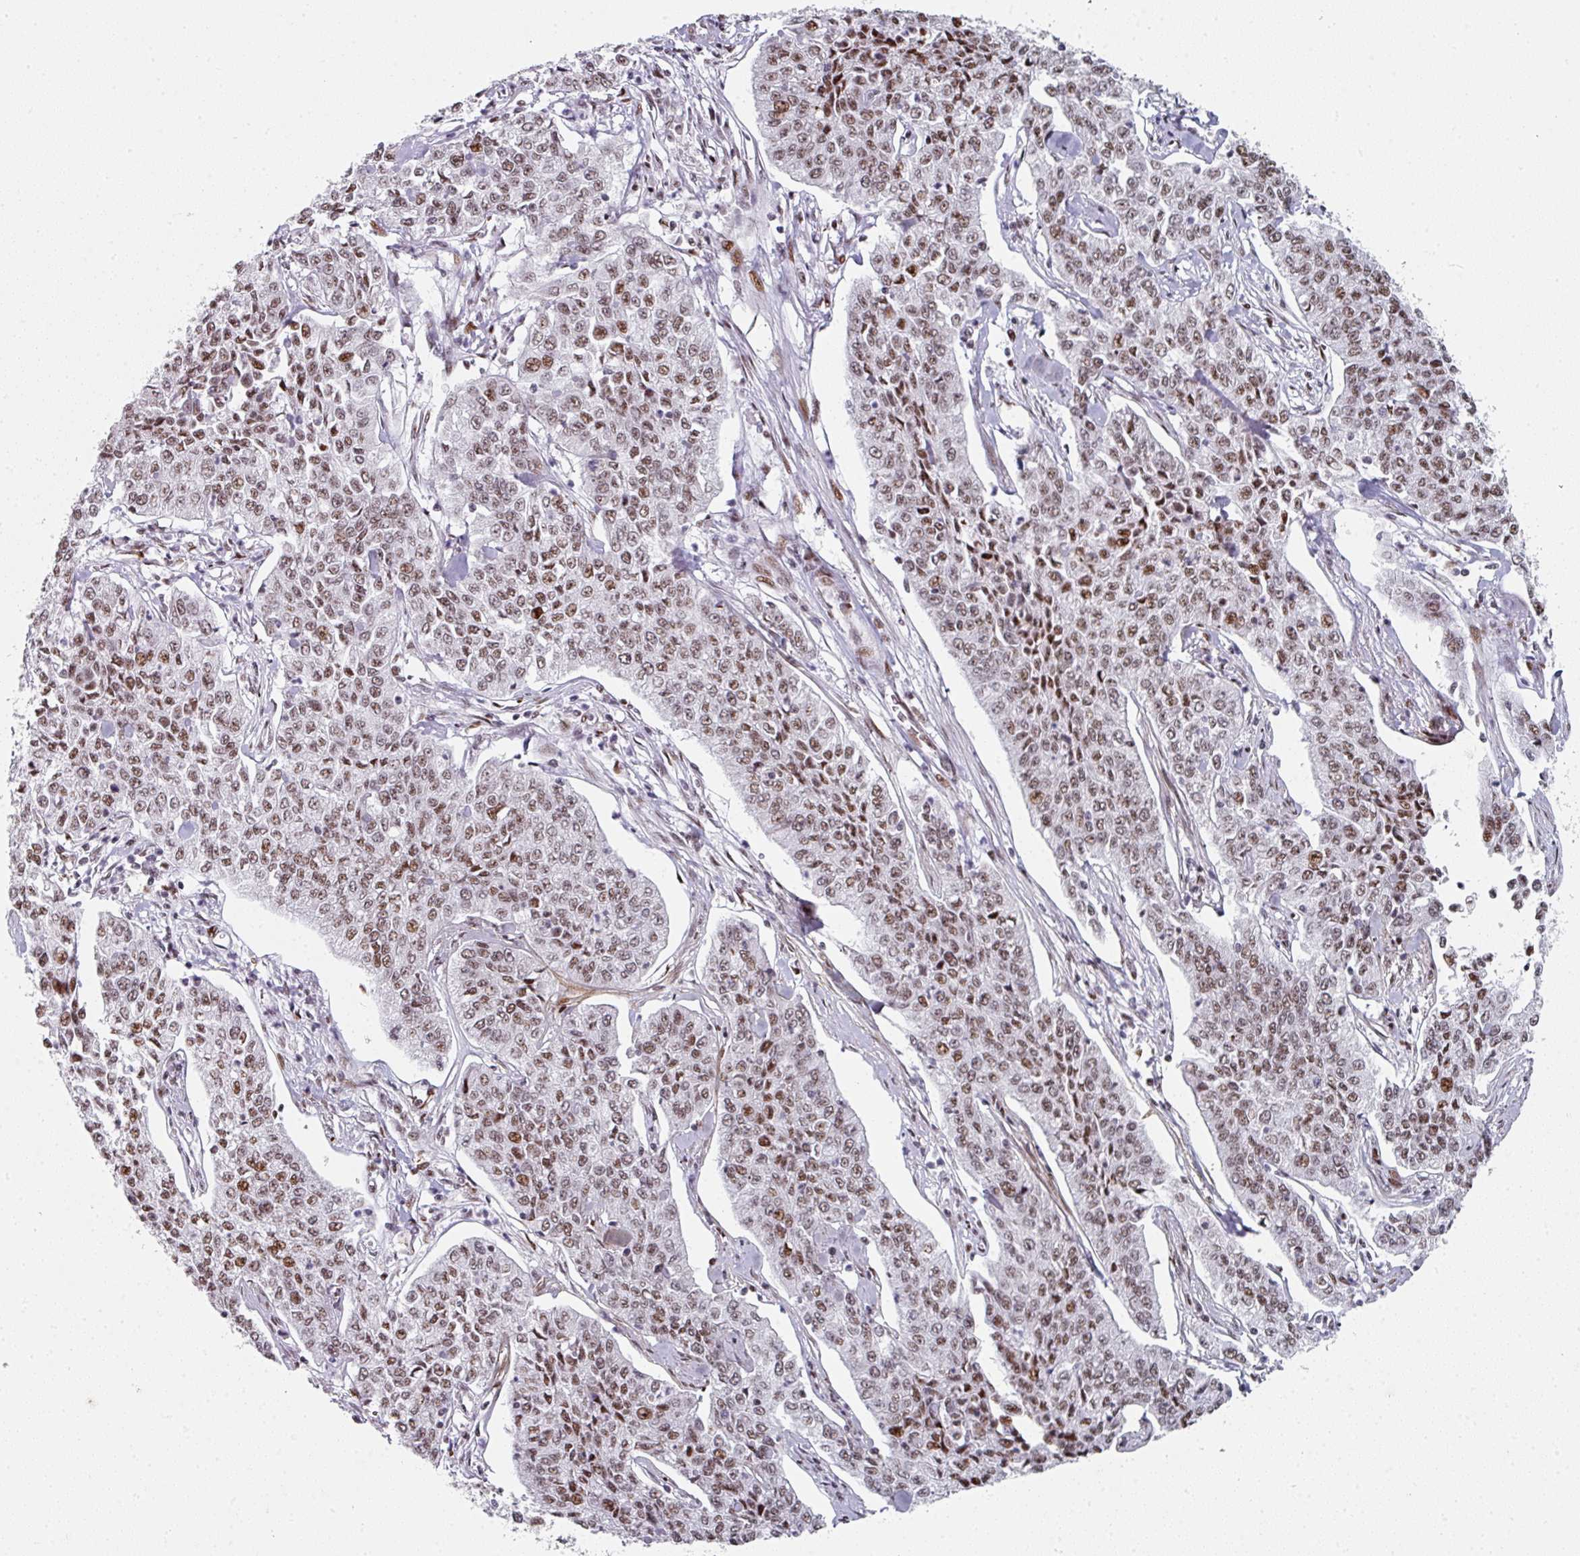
{"staining": {"intensity": "moderate", "quantity": ">75%", "location": "nuclear"}, "tissue": "cervical cancer", "cell_type": "Tumor cells", "image_type": "cancer", "snomed": [{"axis": "morphology", "description": "Squamous cell carcinoma, NOS"}, {"axis": "topography", "description": "Cervix"}], "caption": "IHC photomicrograph of neoplastic tissue: cervical squamous cell carcinoma stained using immunohistochemistry displays medium levels of moderate protein expression localized specifically in the nuclear of tumor cells, appearing as a nuclear brown color.", "gene": "SF3B5", "patient": {"sex": "female", "age": 35}}